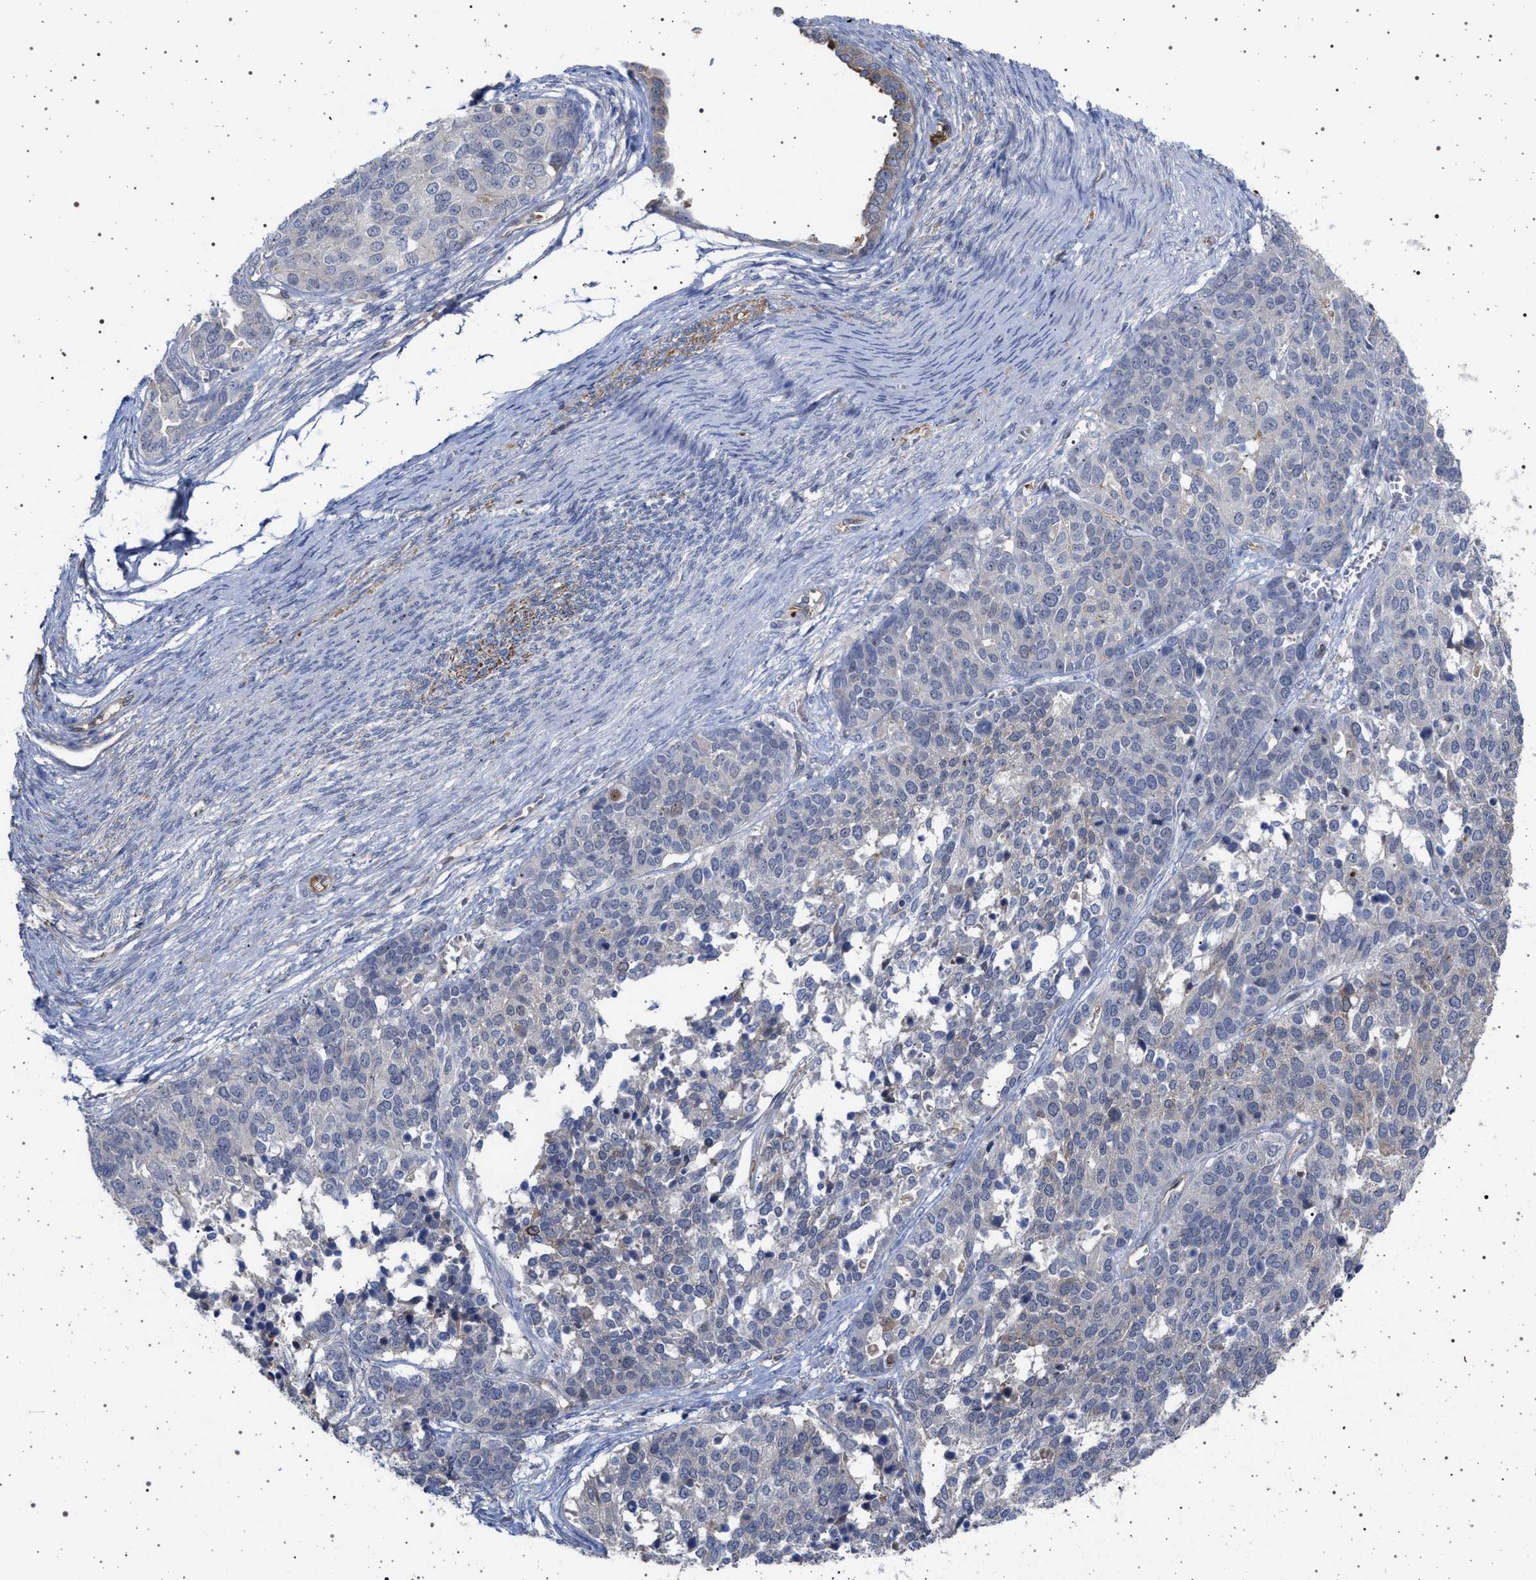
{"staining": {"intensity": "negative", "quantity": "none", "location": "none"}, "tissue": "ovarian cancer", "cell_type": "Tumor cells", "image_type": "cancer", "snomed": [{"axis": "morphology", "description": "Cystadenocarcinoma, serous, NOS"}, {"axis": "topography", "description": "Ovary"}], "caption": "Tumor cells are negative for brown protein staining in ovarian serous cystadenocarcinoma.", "gene": "RBM48", "patient": {"sex": "female", "age": 44}}